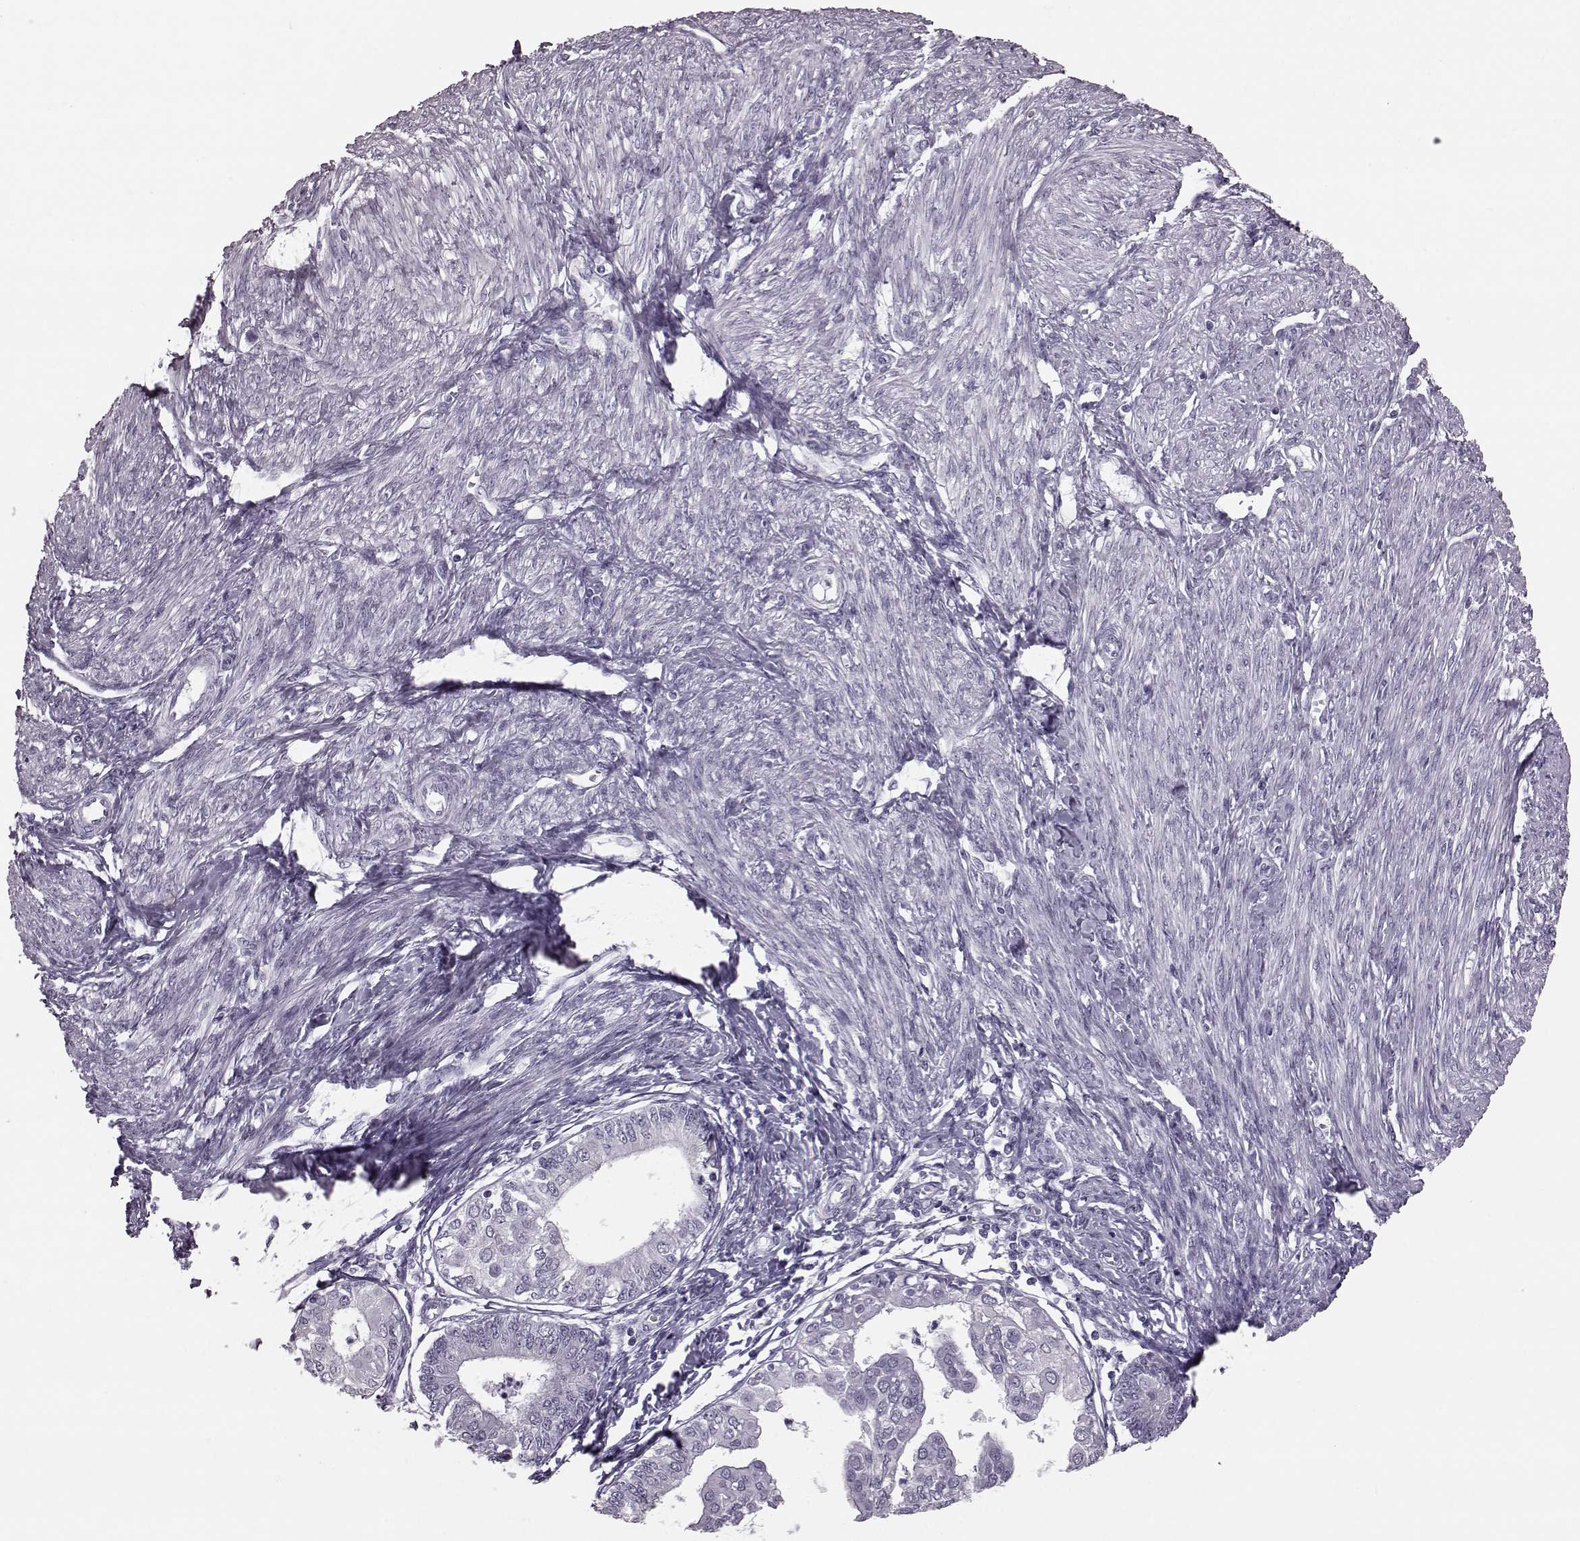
{"staining": {"intensity": "negative", "quantity": "none", "location": "none"}, "tissue": "endometrial cancer", "cell_type": "Tumor cells", "image_type": "cancer", "snomed": [{"axis": "morphology", "description": "Adenocarcinoma, NOS"}, {"axis": "topography", "description": "Endometrium"}], "caption": "Immunohistochemical staining of adenocarcinoma (endometrial) demonstrates no significant expression in tumor cells.", "gene": "JSRP1", "patient": {"sex": "female", "age": 68}}